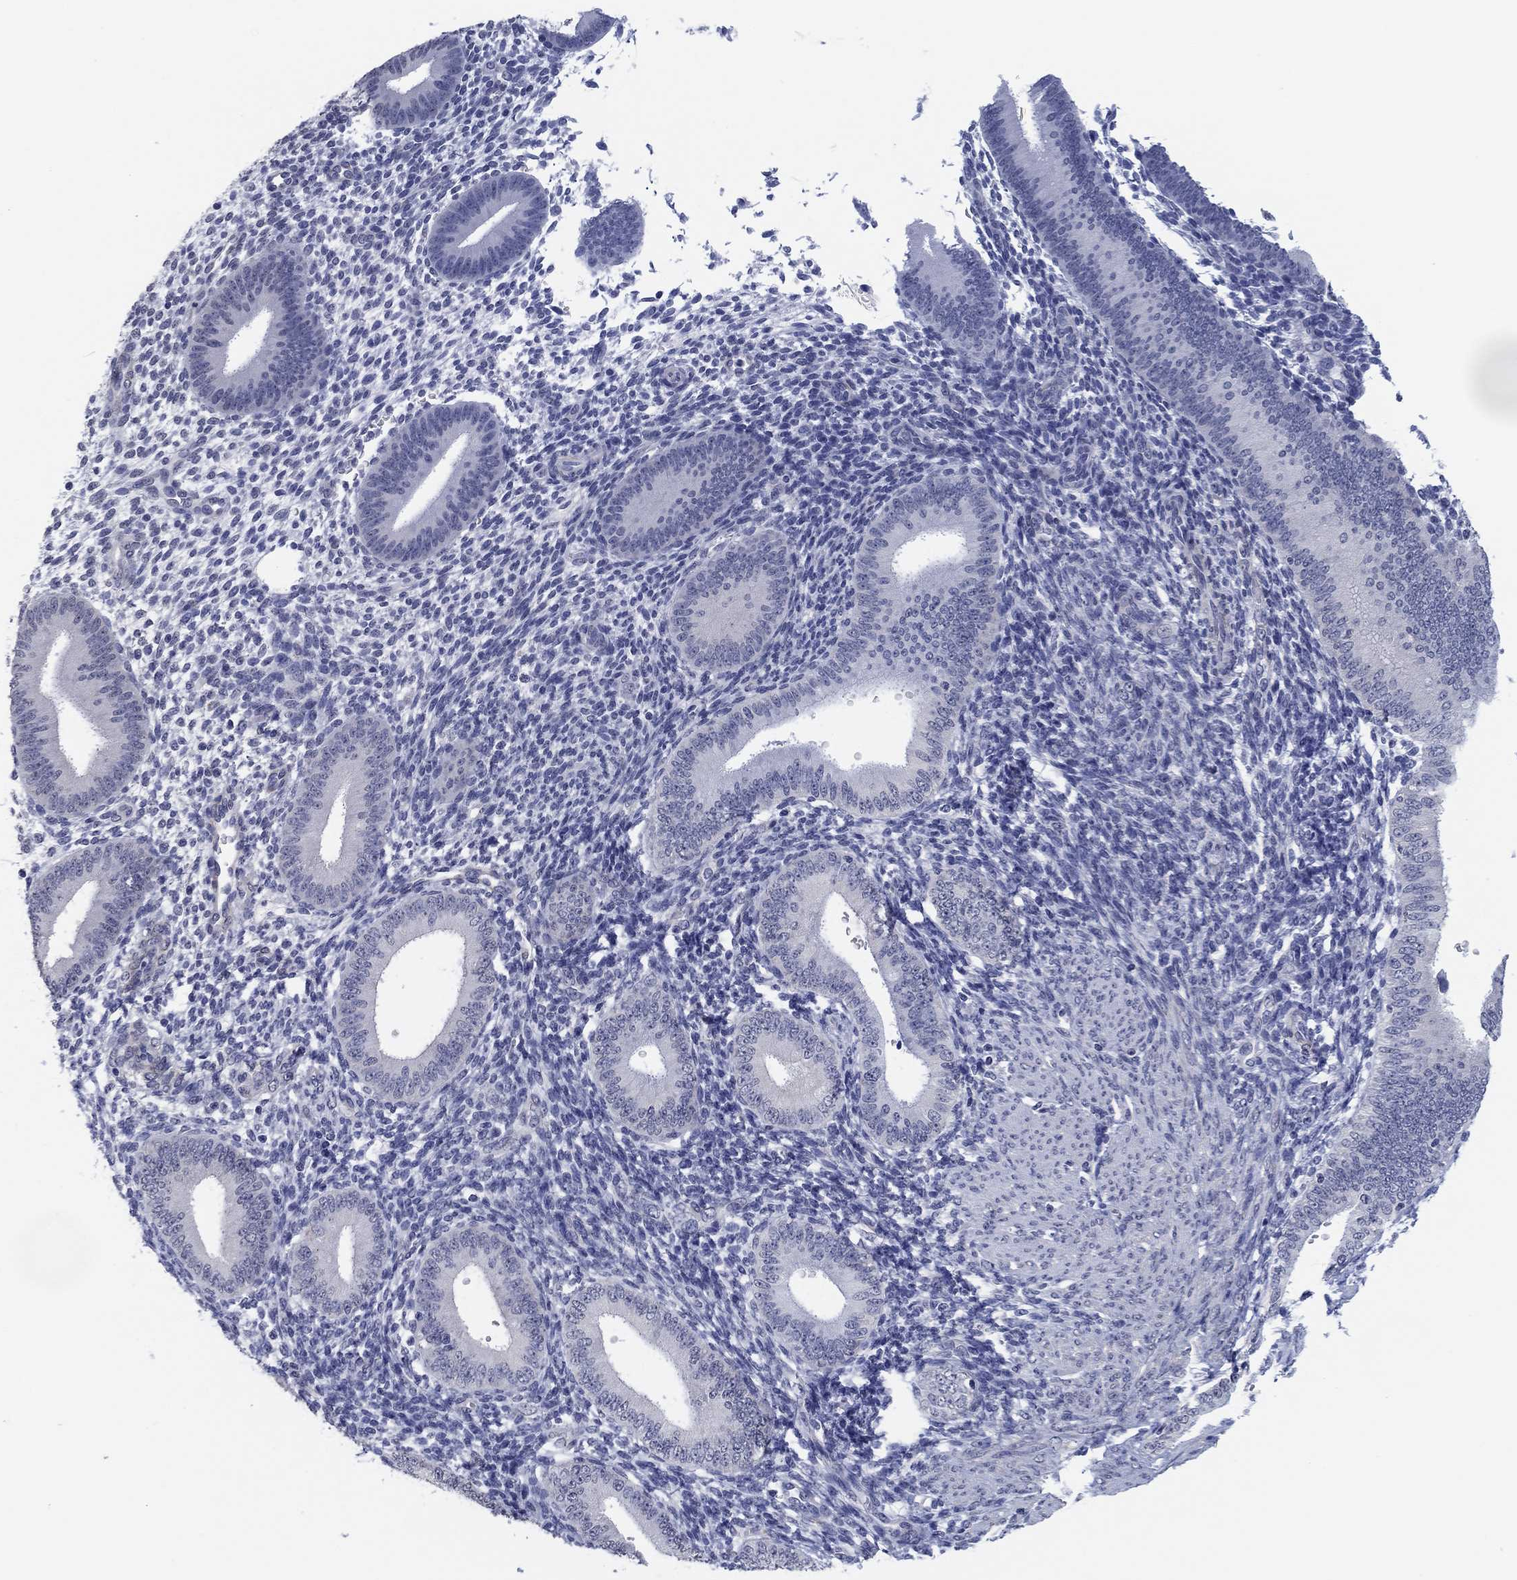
{"staining": {"intensity": "negative", "quantity": "none", "location": "none"}, "tissue": "endometrium", "cell_type": "Cells in endometrial stroma", "image_type": "normal", "snomed": [{"axis": "morphology", "description": "Normal tissue, NOS"}, {"axis": "topography", "description": "Endometrium"}], "caption": "High power microscopy image of an immunohistochemistry (IHC) histopathology image of normal endometrium, revealing no significant positivity in cells in endometrial stroma.", "gene": "OTUB2", "patient": {"sex": "female", "age": 39}}